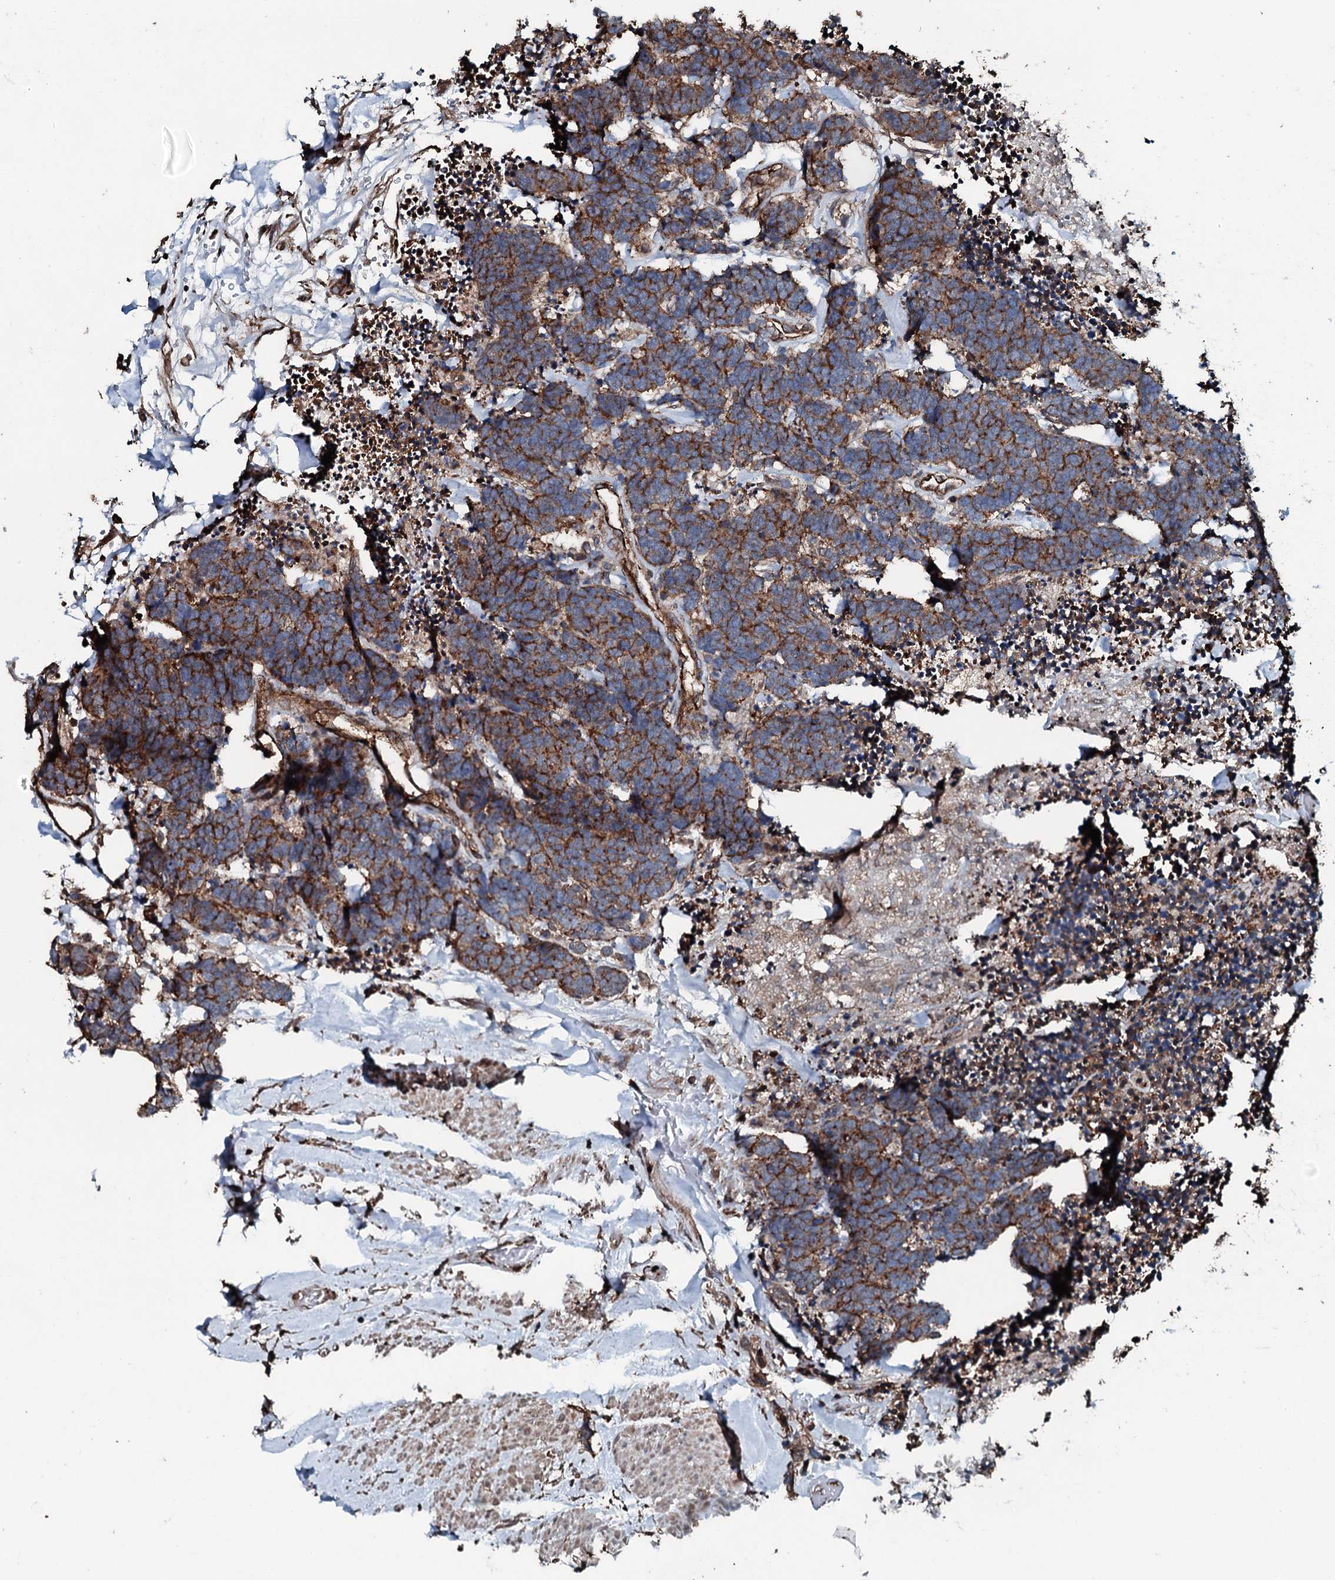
{"staining": {"intensity": "moderate", "quantity": ">75%", "location": "cytoplasmic/membranous"}, "tissue": "carcinoid", "cell_type": "Tumor cells", "image_type": "cancer", "snomed": [{"axis": "morphology", "description": "Carcinoma, NOS"}, {"axis": "morphology", "description": "Carcinoid, malignant, NOS"}, {"axis": "topography", "description": "Urinary bladder"}], "caption": "Immunohistochemical staining of human carcinoma shows medium levels of moderate cytoplasmic/membranous staining in about >75% of tumor cells.", "gene": "SLC25A38", "patient": {"sex": "male", "age": 57}}